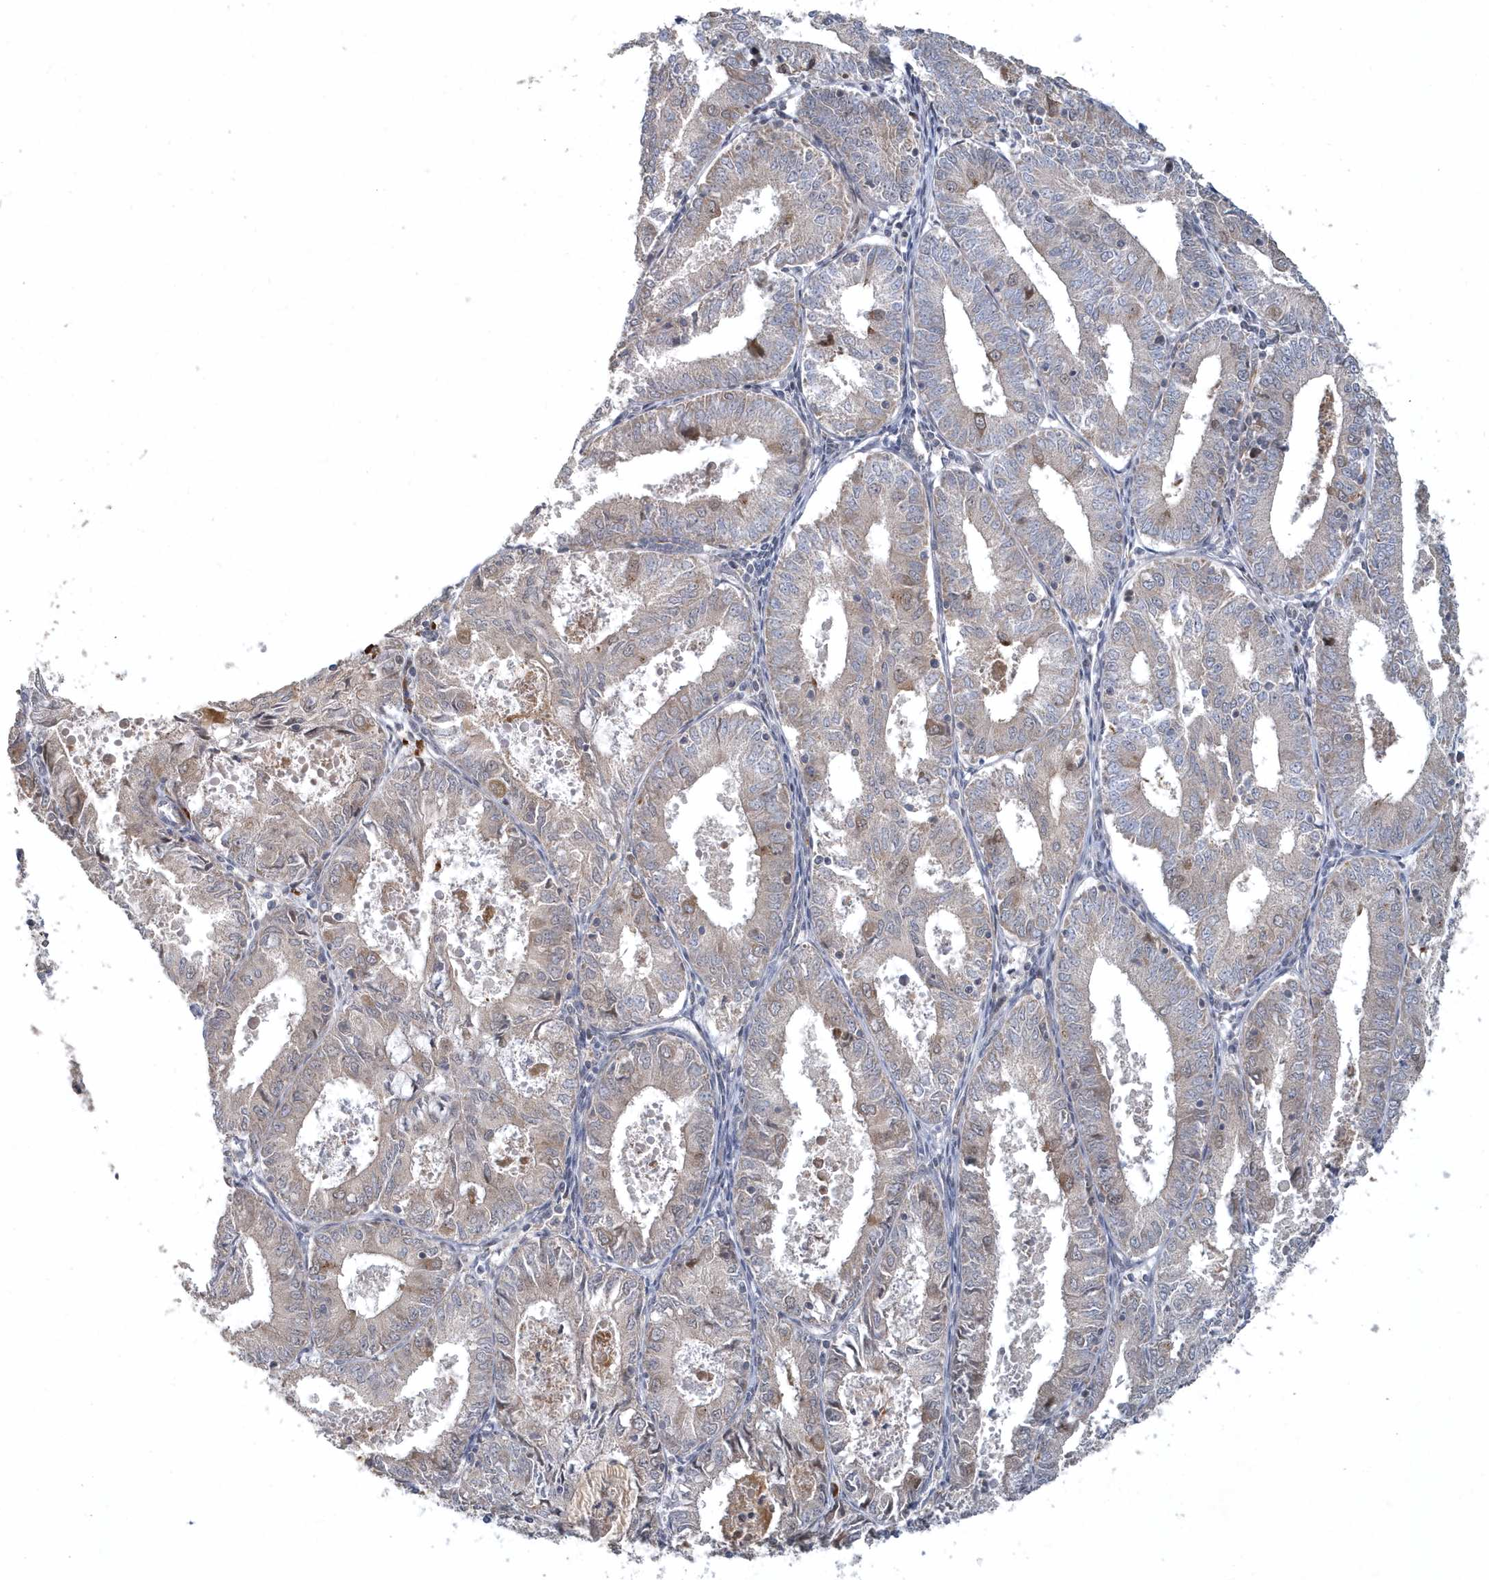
{"staining": {"intensity": "moderate", "quantity": "<25%", "location": "cytoplasmic/membranous"}, "tissue": "endometrial cancer", "cell_type": "Tumor cells", "image_type": "cancer", "snomed": [{"axis": "morphology", "description": "Adenocarcinoma, NOS"}, {"axis": "topography", "description": "Endometrium"}], "caption": "Moderate cytoplasmic/membranous expression is seen in about <25% of tumor cells in endometrial cancer.", "gene": "TRAIP", "patient": {"sex": "female", "age": 57}}